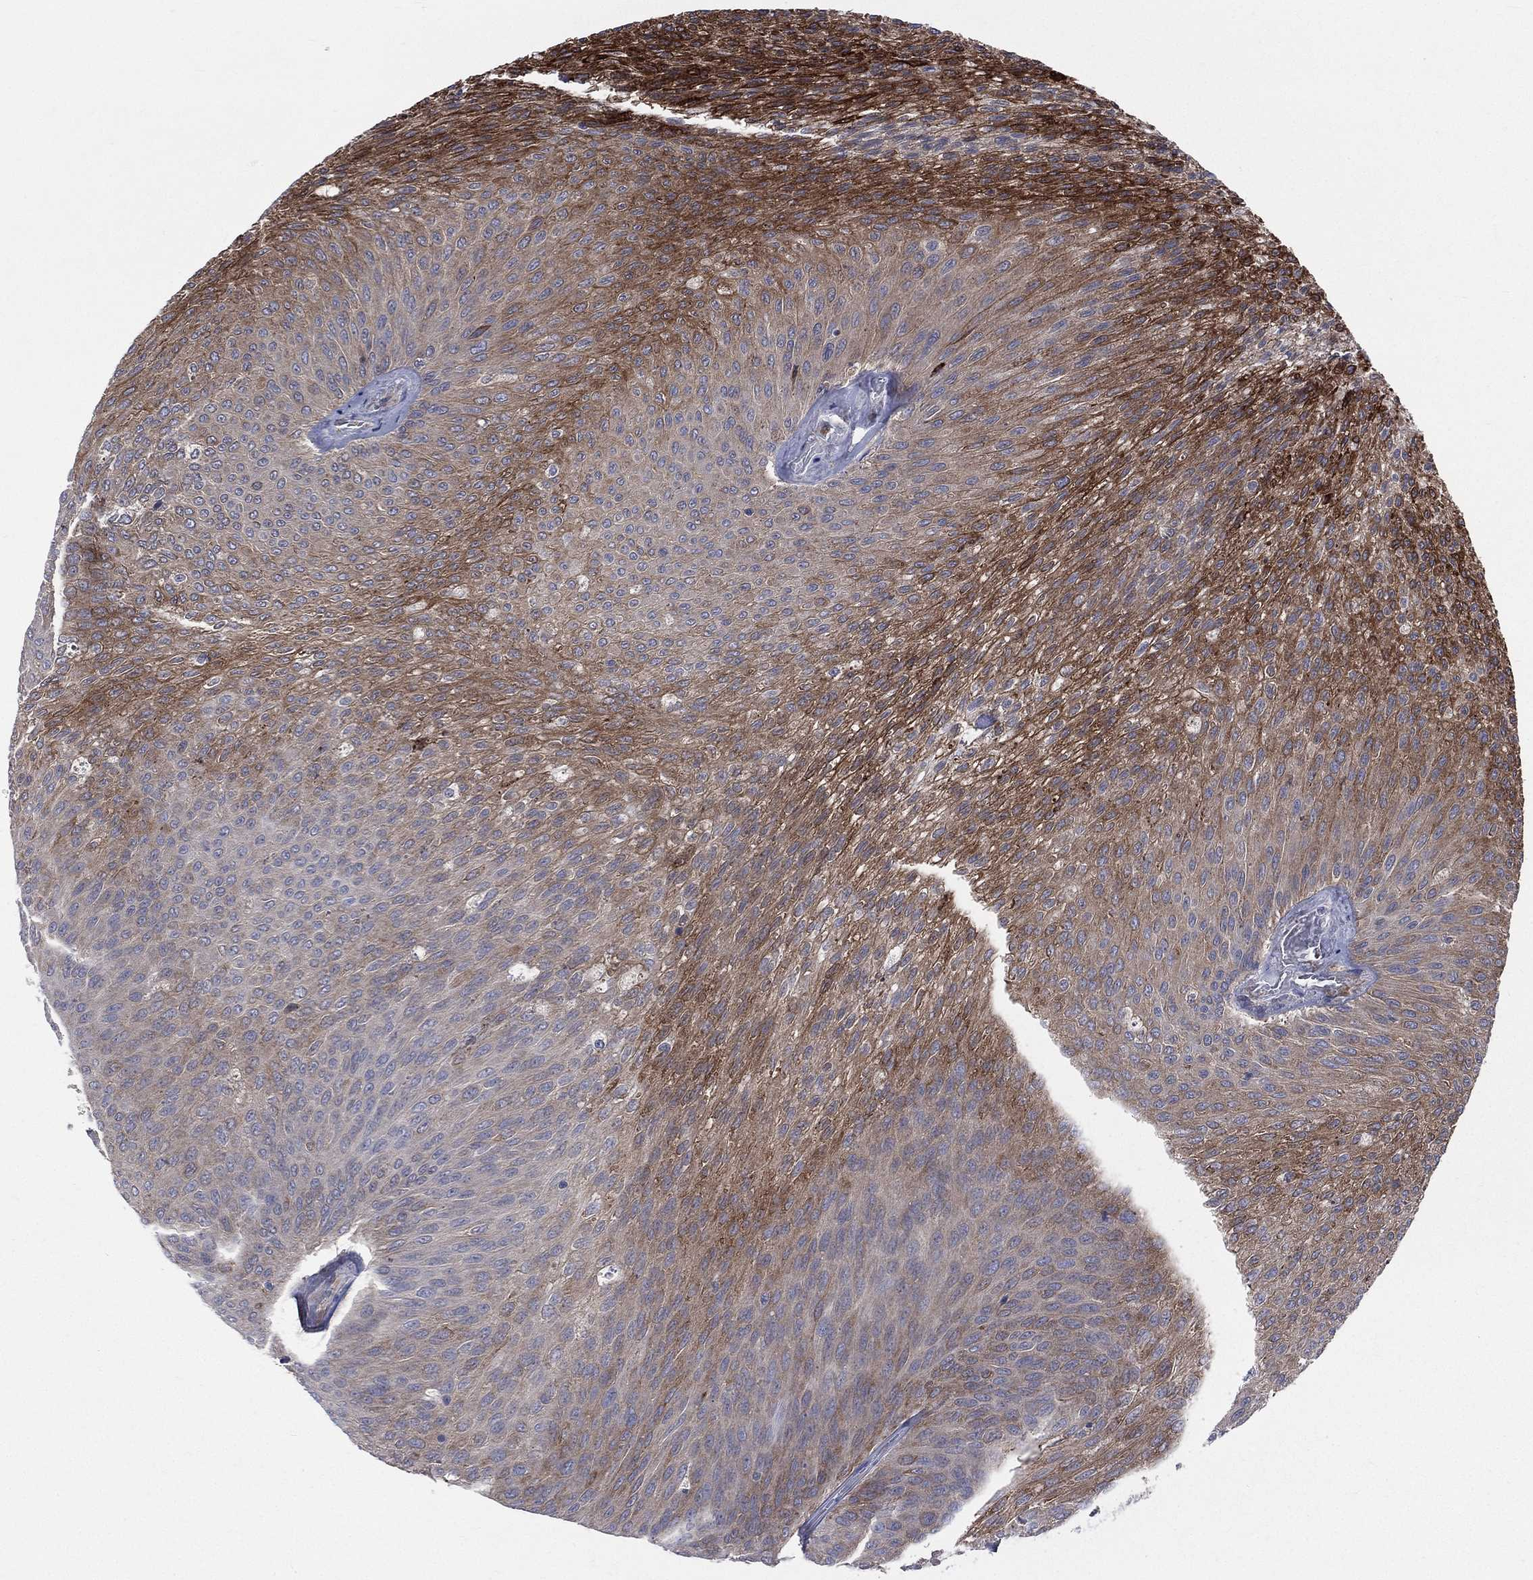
{"staining": {"intensity": "strong", "quantity": "<25%", "location": "cytoplasmic/membranous"}, "tissue": "urothelial cancer", "cell_type": "Tumor cells", "image_type": "cancer", "snomed": [{"axis": "morphology", "description": "Urothelial carcinoma, Low grade"}, {"axis": "topography", "description": "Ureter, NOS"}, {"axis": "topography", "description": "Urinary bladder"}], "caption": "This histopathology image reveals immunohistochemistry staining of human low-grade urothelial carcinoma, with medium strong cytoplasmic/membranous expression in approximately <25% of tumor cells.", "gene": "CCDC159", "patient": {"sex": "male", "age": 78}}